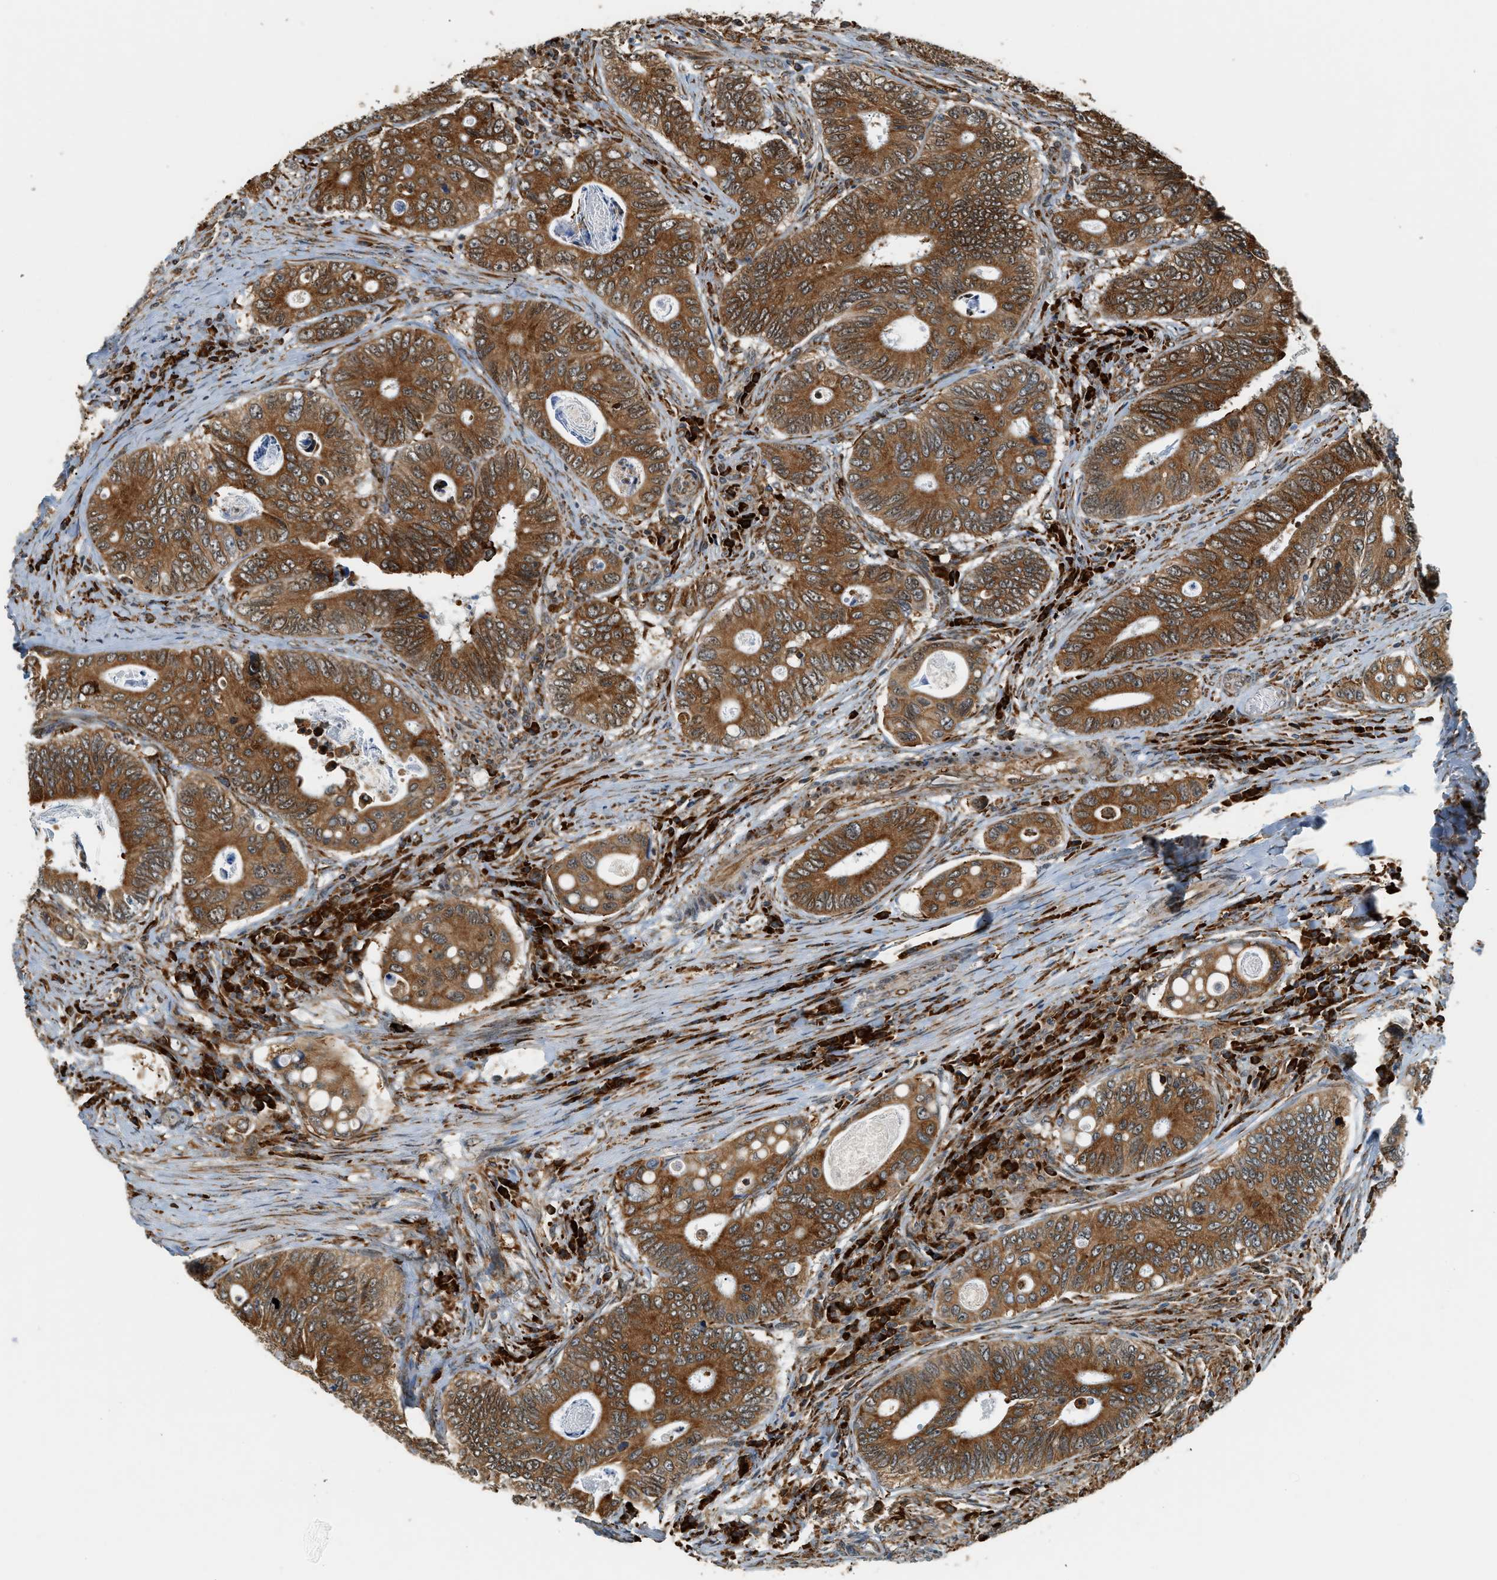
{"staining": {"intensity": "strong", "quantity": ">75%", "location": "cytoplasmic/membranous"}, "tissue": "colorectal cancer", "cell_type": "Tumor cells", "image_type": "cancer", "snomed": [{"axis": "morphology", "description": "Inflammation, NOS"}, {"axis": "morphology", "description": "Adenocarcinoma, NOS"}, {"axis": "topography", "description": "Colon"}], "caption": "IHC photomicrograph of neoplastic tissue: adenocarcinoma (colorectal) stained using immunohistochemistry (IHC) reveals high levels of strong protein expression localized specifically in the cytoplasmic/membranous of tumor cells, appearing as a cytoplasmic/membranous brown color.", "gene": "SEMA4D", "patient": {"sex": "male", "age": 72}}